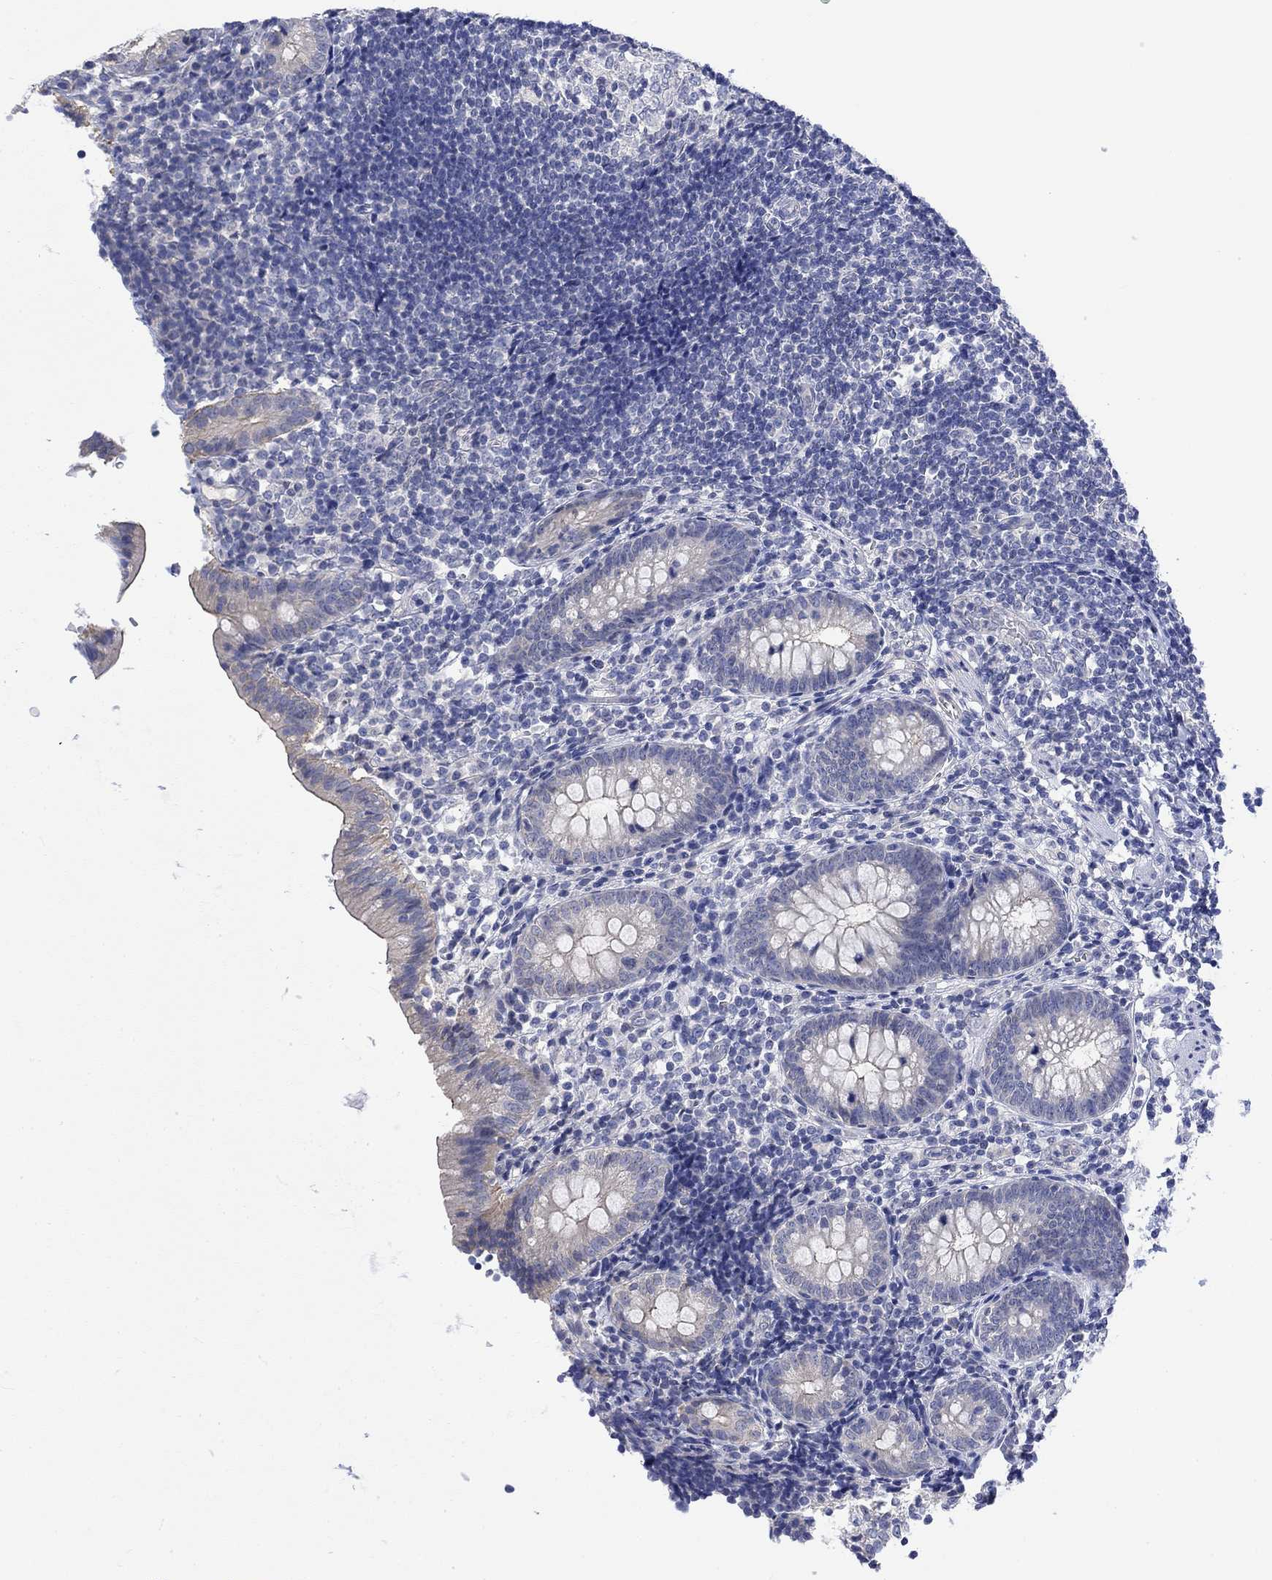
{"staining": {"intensity": "negative", "quantity": "none", "location": "none"}, "tissue": "appendix", "cell_type": "Glandular cells", "image_type": "normal", "snomed": [{"axis": "morphology", "description": "Normal tissue, NOS"}, {"axis": "topography", "description": "Appendix"}], "caption": "This is an immunohistochemistry (IHC) histopathology image of benign human appendix. There is no staining in glandular cells.", "gene": "AGRP", "patient": {"sex": "female", "age": 40}}